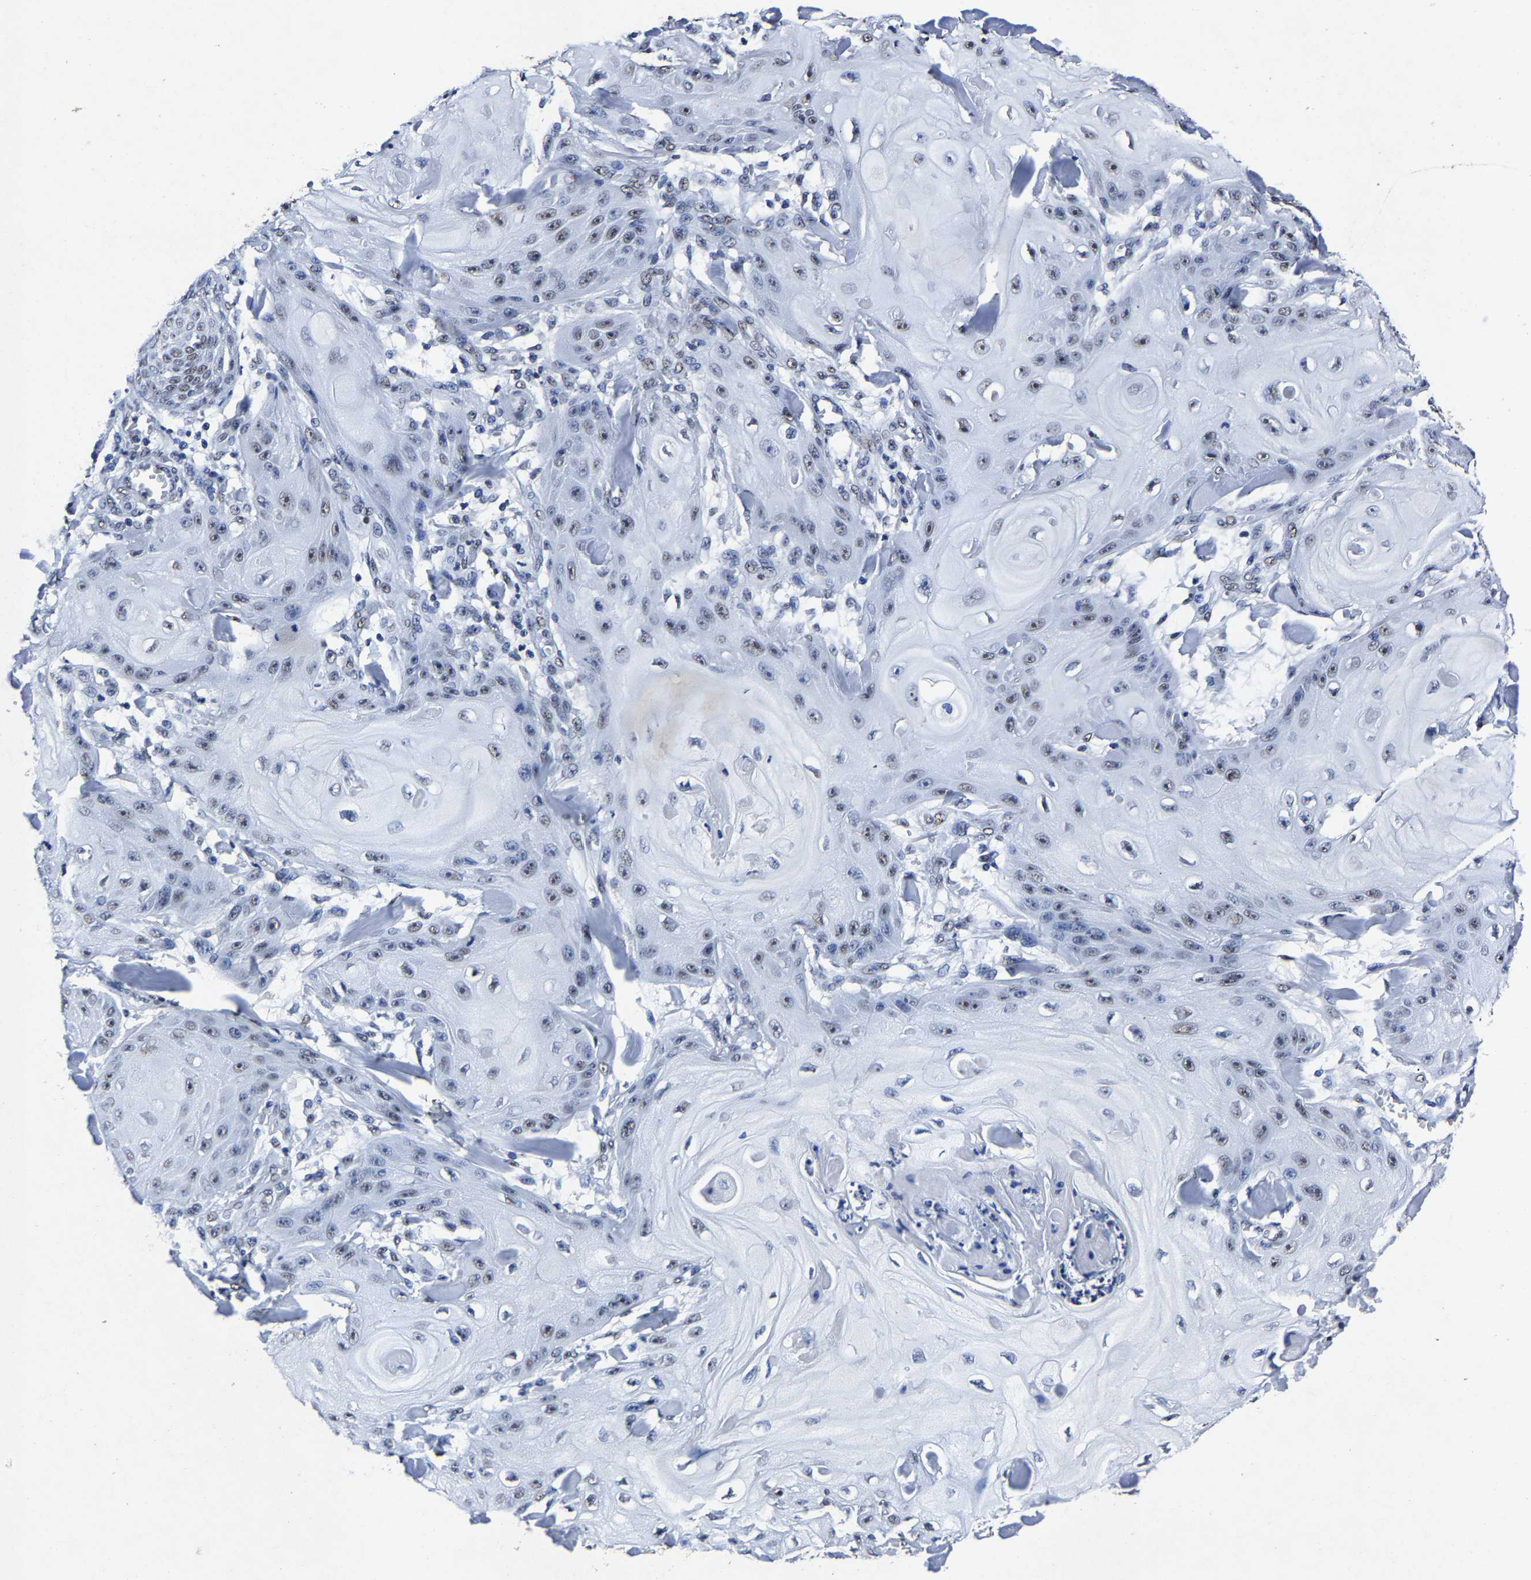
{"staining": {"intensity": "moderate", "quantity": "25%-75%", "location": "nuclear"}, "tissue": "skin cancer", "cell_type": "Tumor cells", "image_type": "cancer", "snomed": [{"axis": "morphology", "description": "Squamous cell carcinoma, NOS"}, {"axis": "topography", "description": "Skin"}], "caption": "Tumor cells show moderate nuclear expression in approximately 25%-75% of cells in squamous cell carcinoma (skin).", "gene": "RBM45", "patient": {"sex": "male", "age": 74}}